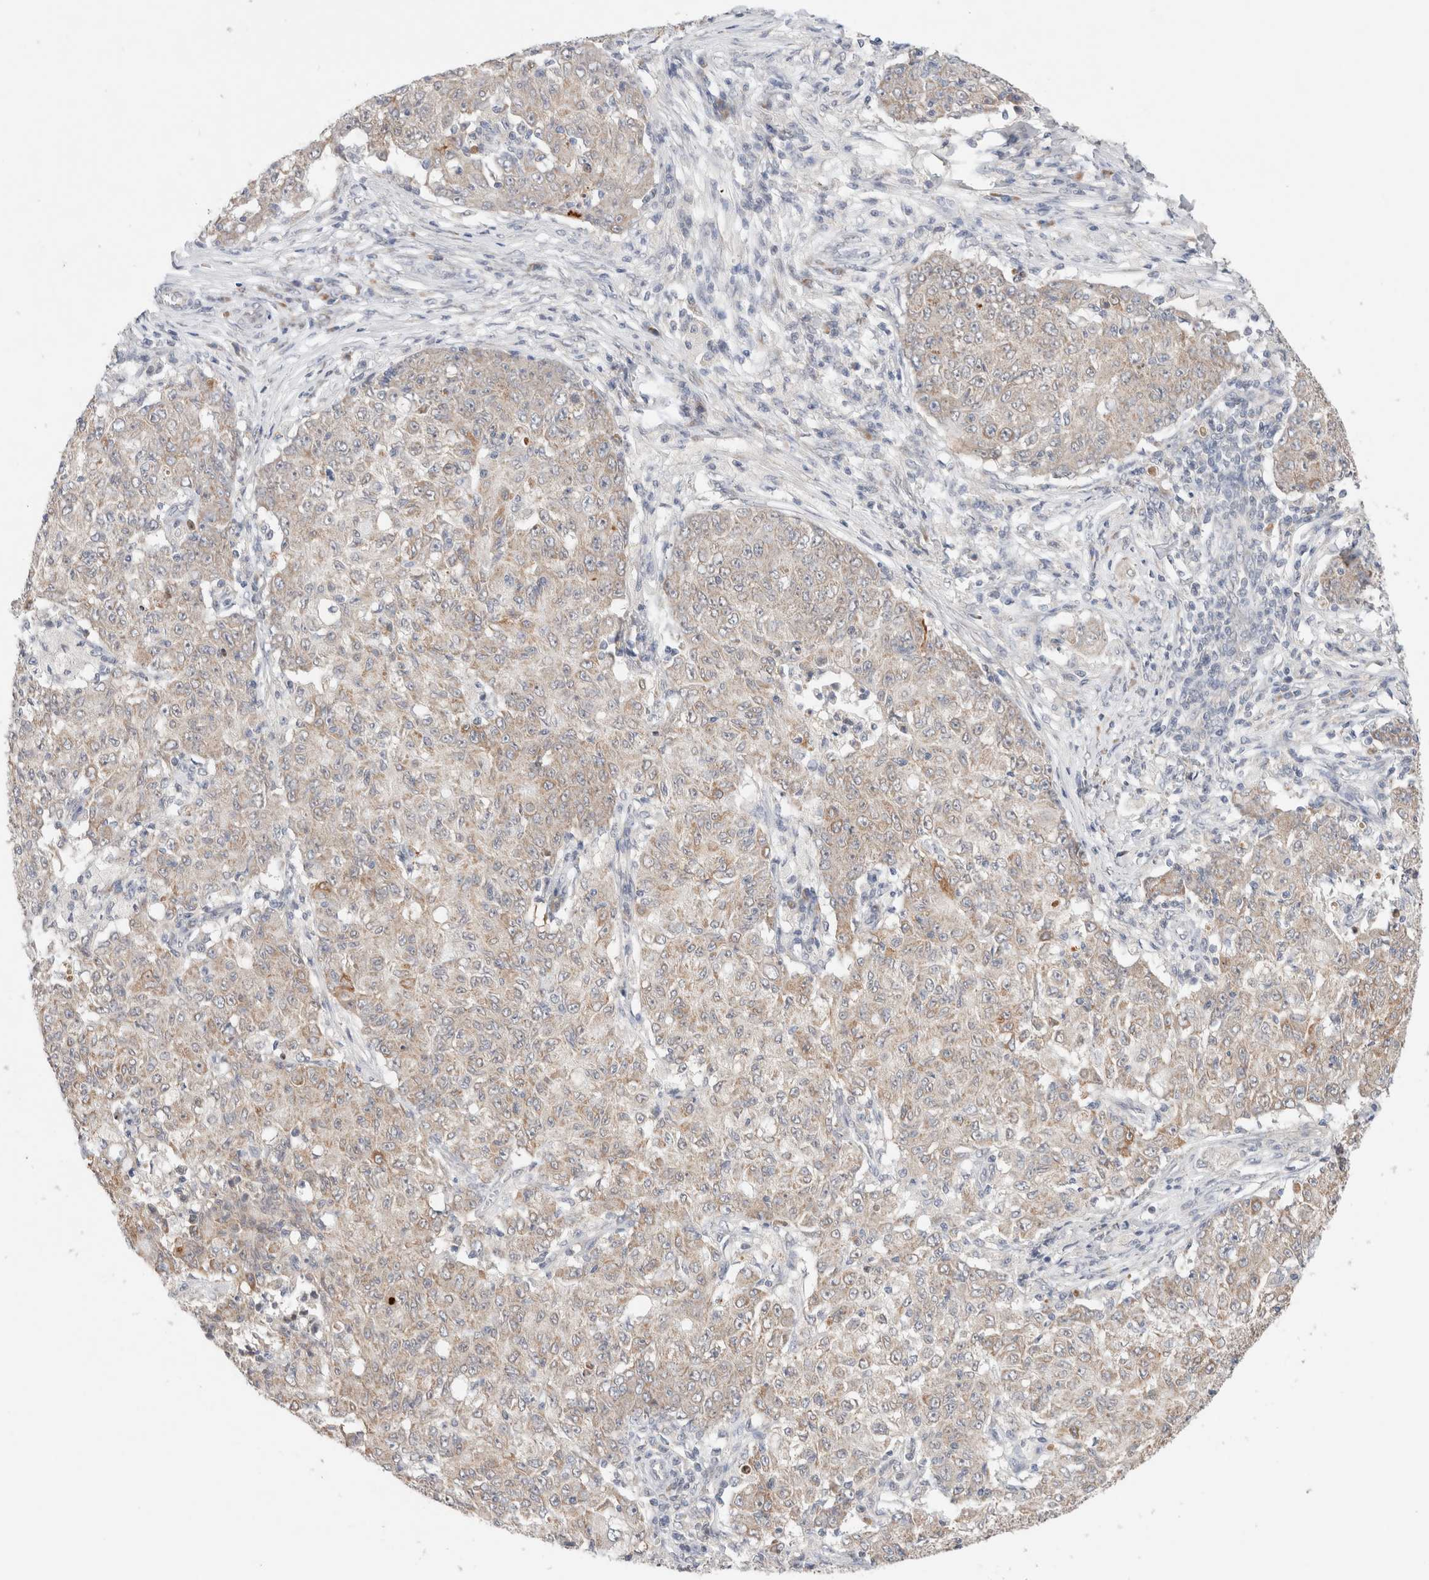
{"staining": {"intensity": "weak", "quantity": "<25%", "location": "cytoplasmic/membranous"}, "tissue": "ovarian cancer", "cell_type": "Tumor cells", "image_type": "cancer", "snomed": [{"axis": "morphology", "description": "Carcinoma, endometroid"}, {"axis": "topography", "description": "Ovary"}], "caption": "A histopathology image of ovarian cancer (endometroid carcinoma) stained for a protein demonstrates no brown staining in tumor cells.", "gene": "ERI3", "patient": {"sex": "female", "age": 42}}